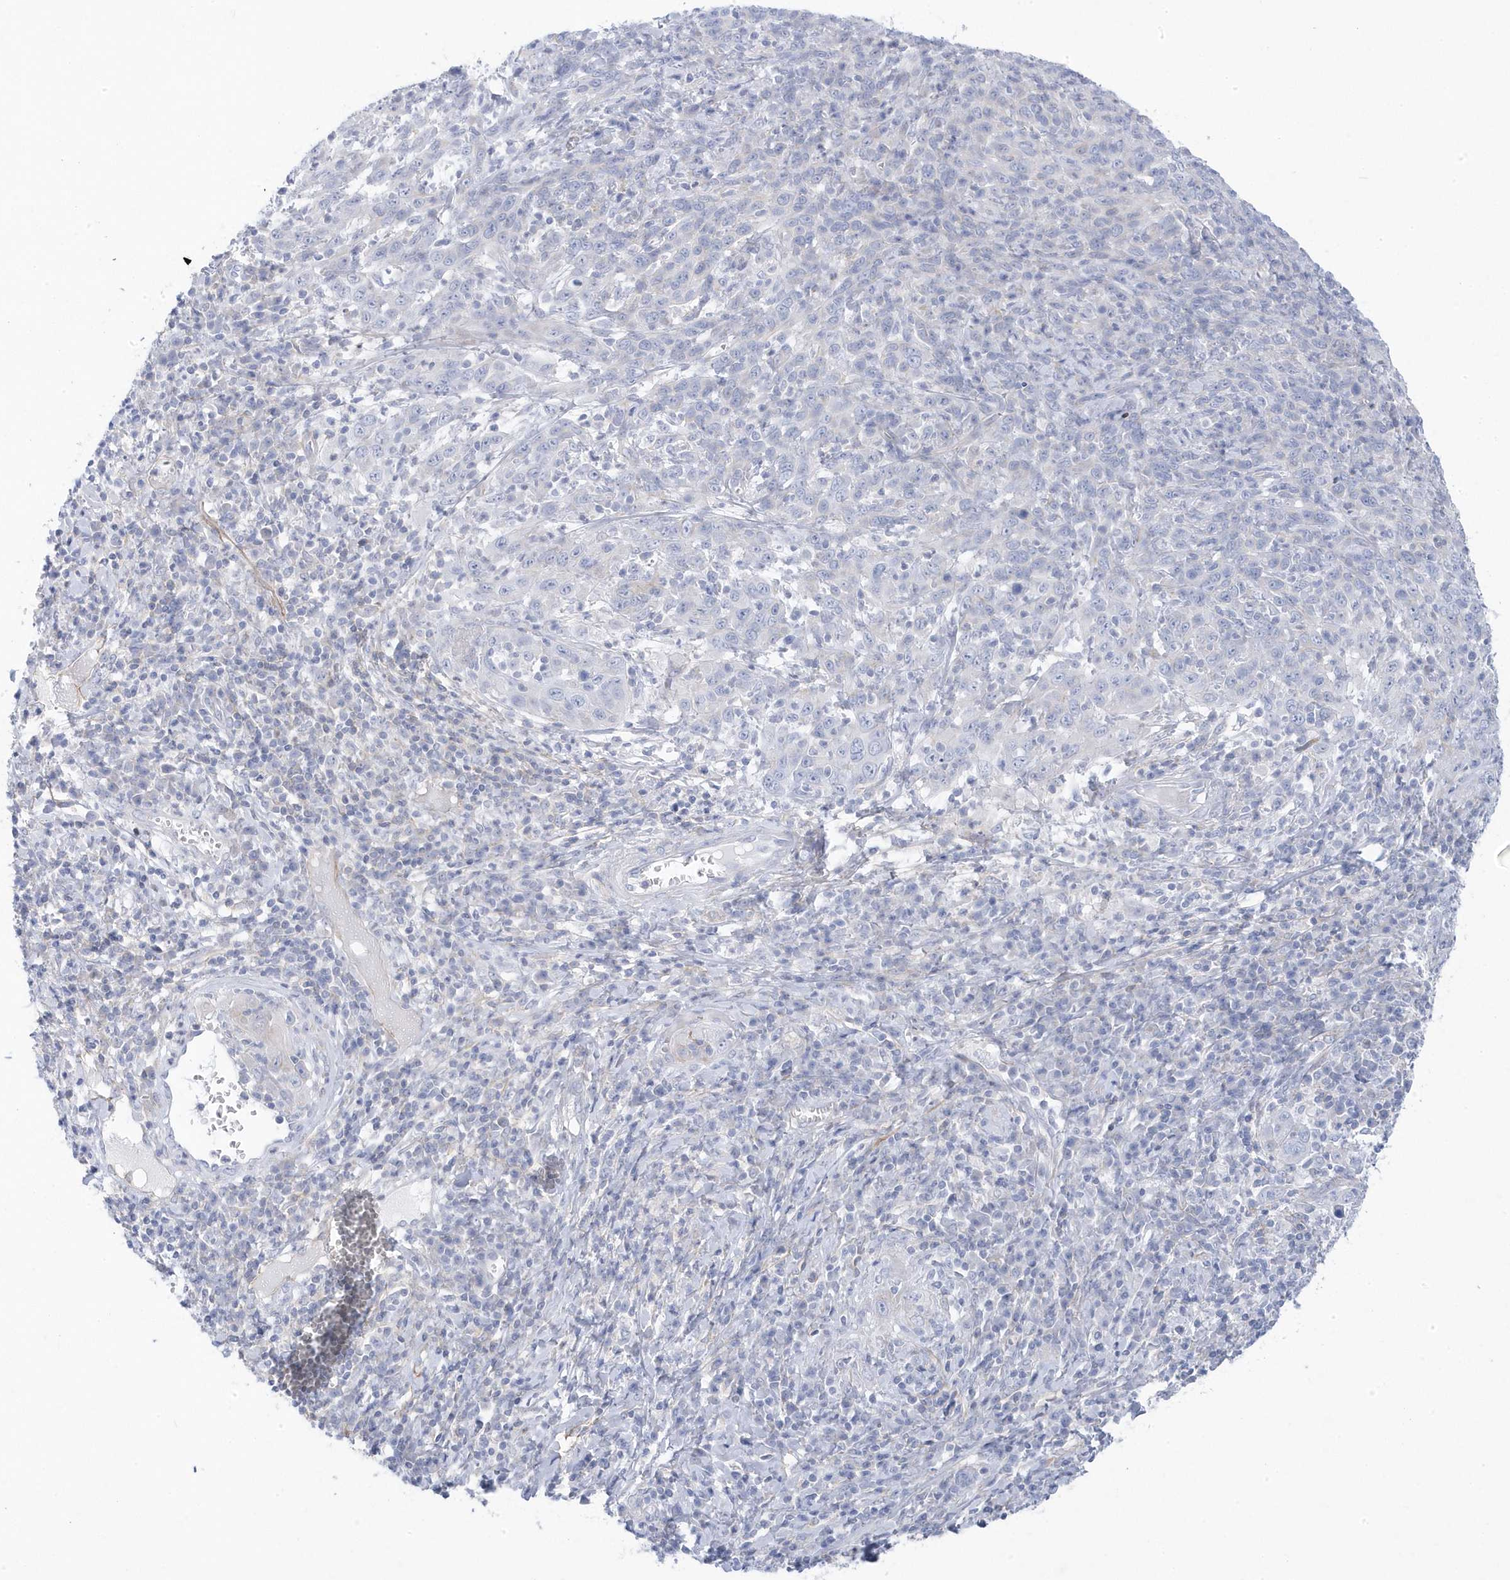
{"staining": {"intensity": "negative", "quantity": "none", "location": "none"}, "tissue": "cervical cancer", "cell_type": "Tumor cells", "image_type": "cancer", "snomed": [{"axis": "morphology", "description": "Squamous cell carcinoma, NOS"}, {"axis": "topography", "description": "Cervix"}], "caption": "Human cervical cancer stained for a protein using immunohistochemistry exhibits no positivity in tumor cells.", "gene": "ANAPC1", "patient": {"sex": "female", "age": 46}}